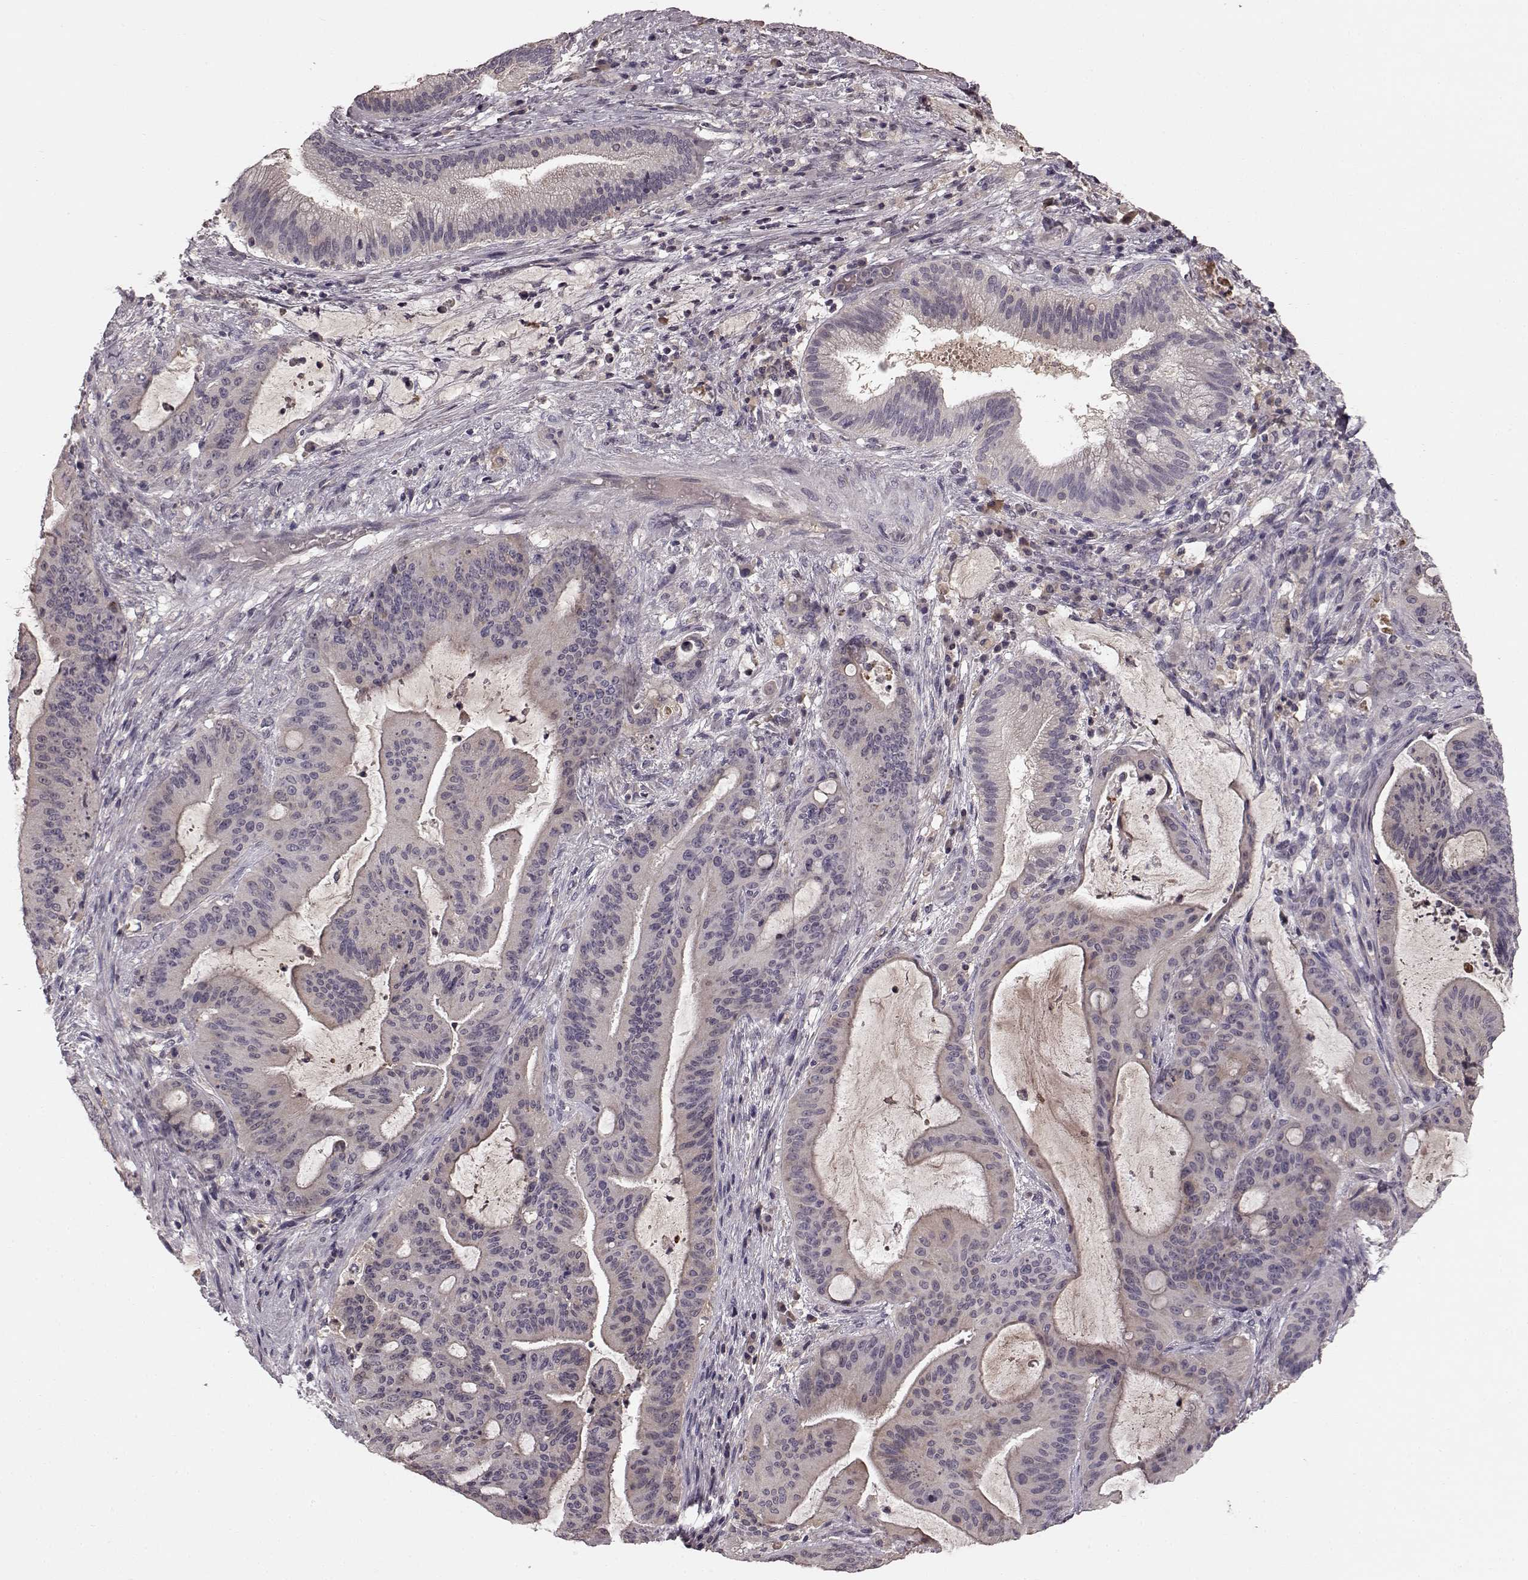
{"staining": {"intensity": "negative", "quantity": "none", "location": "none"}, "tissue": "liver cancer", "cell_type": "Tumor cells", "image_type": "cancer", "snomed": [{"axis": "morphology", "description": "Cholangiocarcinoma"}, {"axis": "topography", "description": "Liver"}], "caption": "This is a image of immunohistochemistry staining of liver cancer (cholangiocarcinoma), which shows no staining in tumor cells.", "gene": "SLC22A18", "patient": {"sex": "female", "age": 73}}